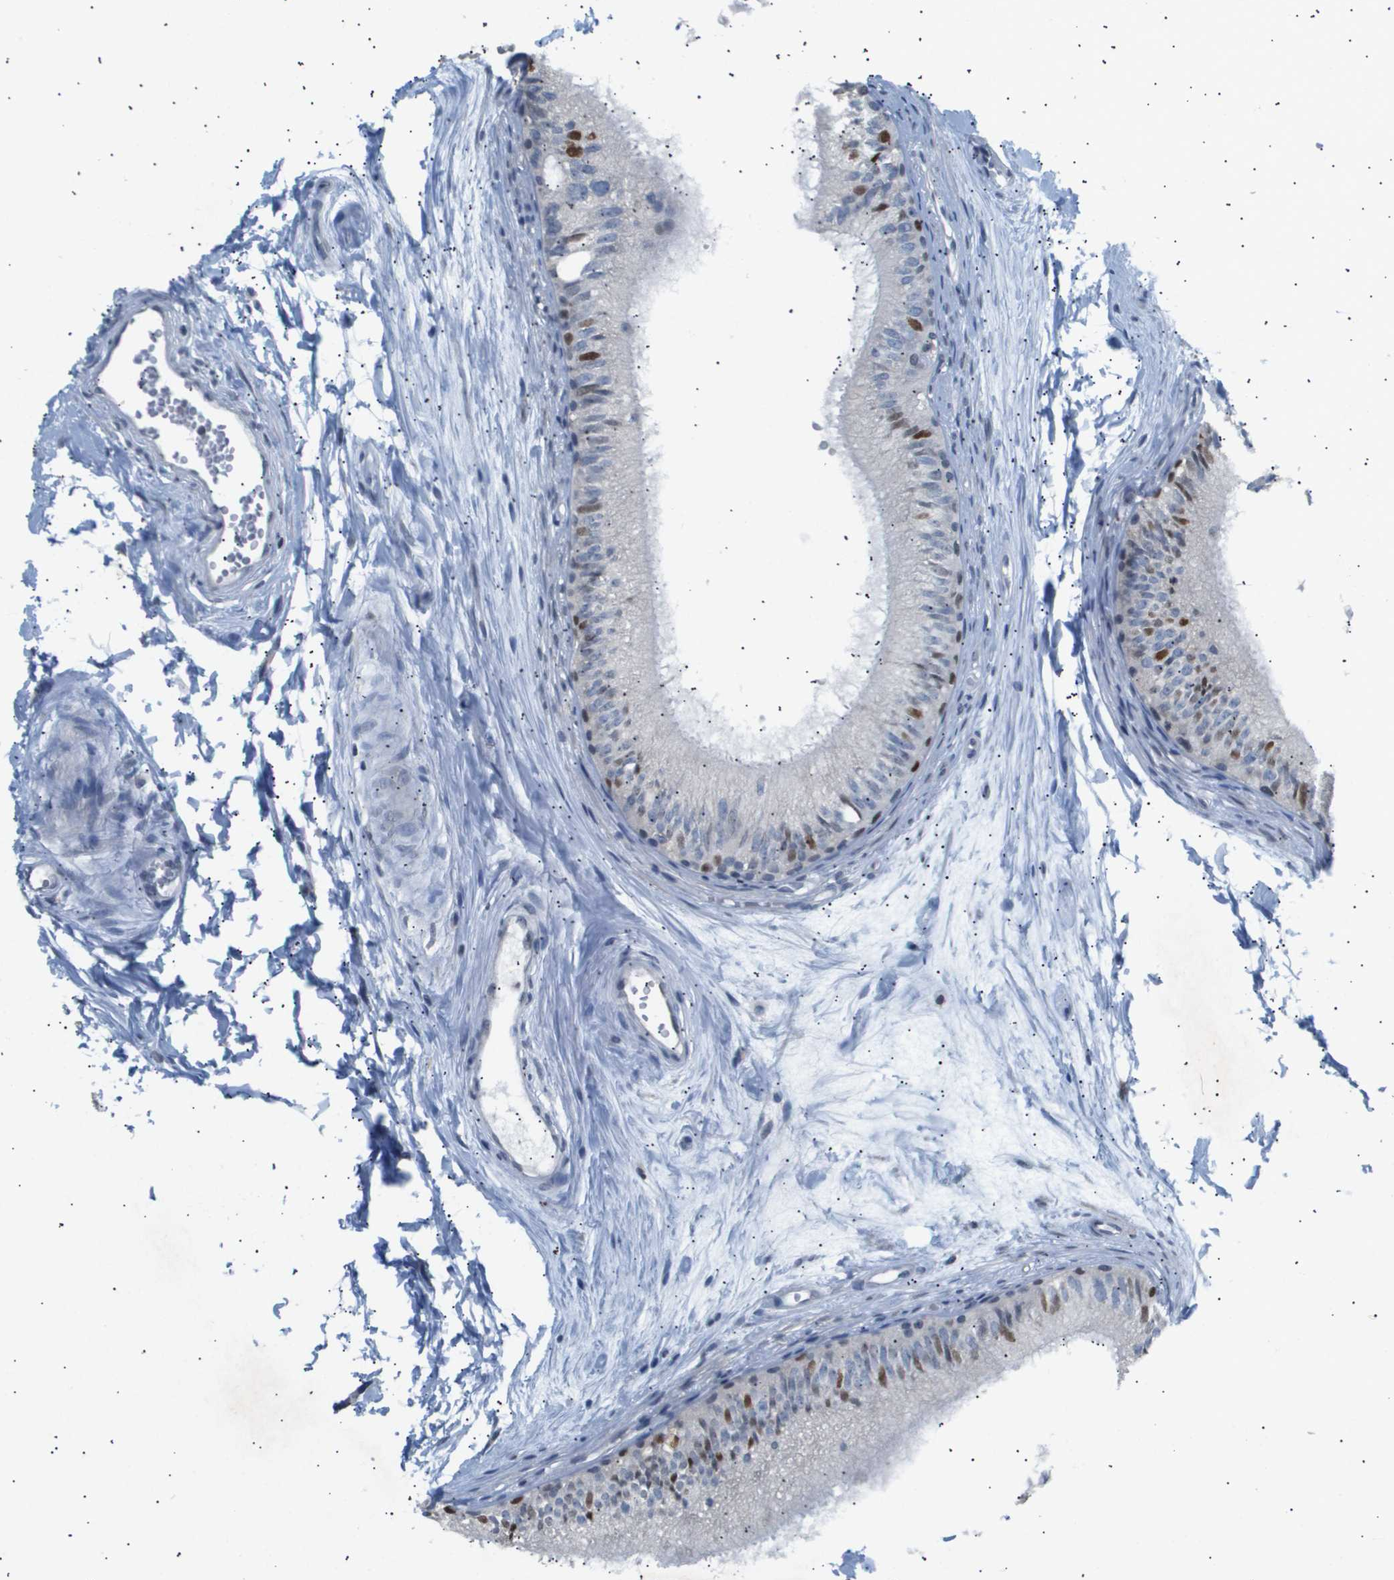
{"staining": {"intensity": "strong", "quantity": "<25%", "location": "nuclear"}, "tissue": "epididymis", "cell_type": "Glandular cells", "image_type": "normal", "snomed": [{"axis": "morphology", "description": "Normal tissue, NOS"}, {"axis": "topography", "description": "Epididymis"}], "caption": "Benign epididymis demonstrates strong nuclear expression in approximately <25% of glandular cells The staining is performed using DAB brown chromogen to label protein expression. The nuclei are counter-stained blue using hematoxylin..", "gene": "ANAPC2", "patient": {"sex": "male", "age": 56}}